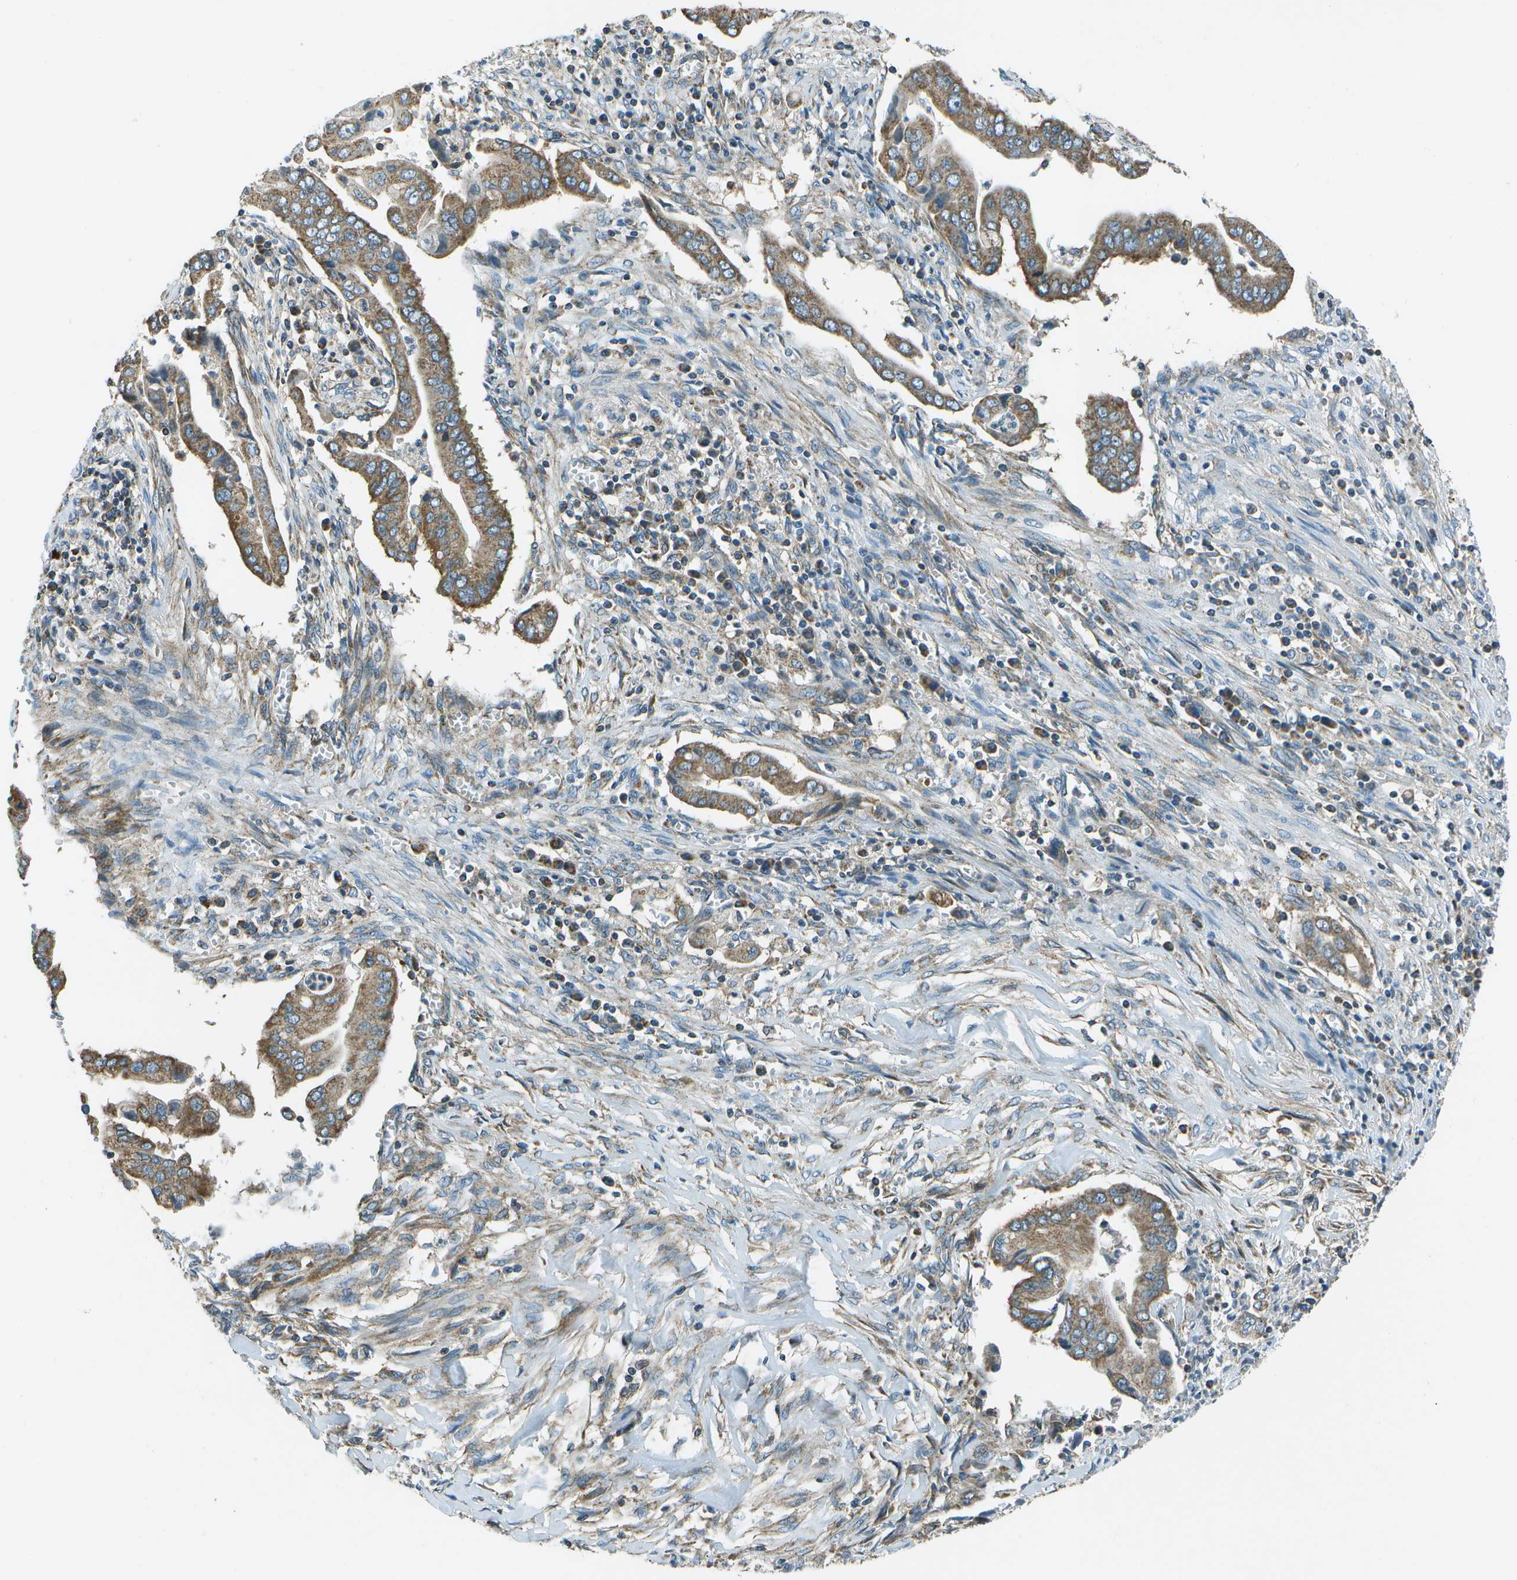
{"staining": {"intensity": "moderate", "quantity": ">75%", "location": "cytoplasmic/membranous"}, "tissue": "cervical cancer", "cell_type": "Tumor cells", "image_type": "cancer", "snomed": [{"axis": "morphology", "description": "Adenocarcinoma, NOS"}, {"axis": "topography", "description": "Cervix"}], "caption": "Cervical cancer stained for a protein reveals moderate cytoplasmic/membranous positivity in tumor cells.", "gene": "TMEM51", "patient": {"sex": "female", "age": 44}}